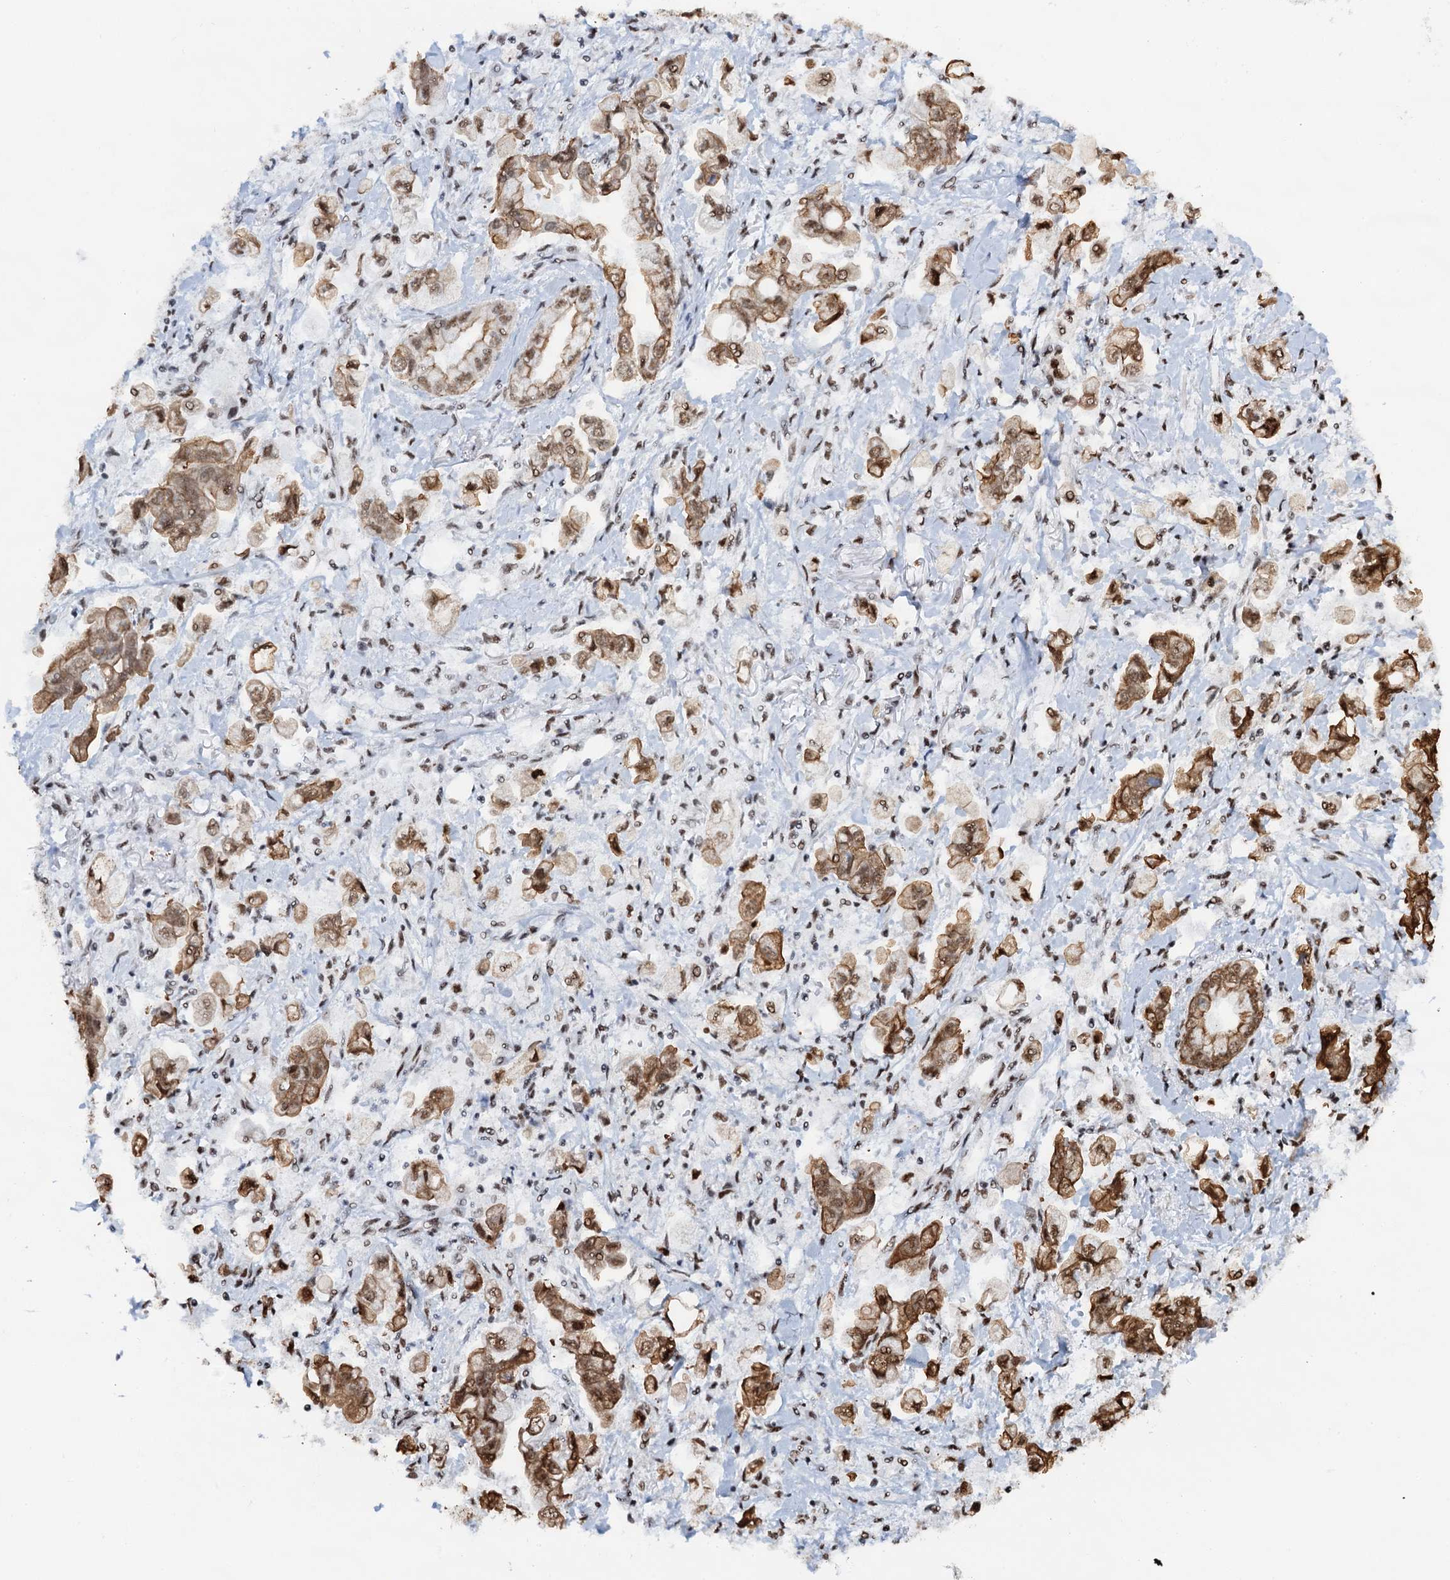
{"staining": {"intensity": "moderate", "quantity": ">75%", "location": "cytoplasmic/membranous,nuclear"}, "tissue": "stomach cancer", "cell_type": "Tumor cells", "image_type": "cancer", "snomed": [{"axis": "morphology", "description": "Adenocarcinoma, NOS"}, {"axis": "topography", "description": "Stomach"}], "caption": "Brown immunohistochemical staining in human adenocarcinoma (stomach) exhibits moderate cytoplasmic/membranous and nuclear positivity in about >75% of tumor cells.", "gene": "ZNF609", "patient": {"sex": "male", "age": 62}}